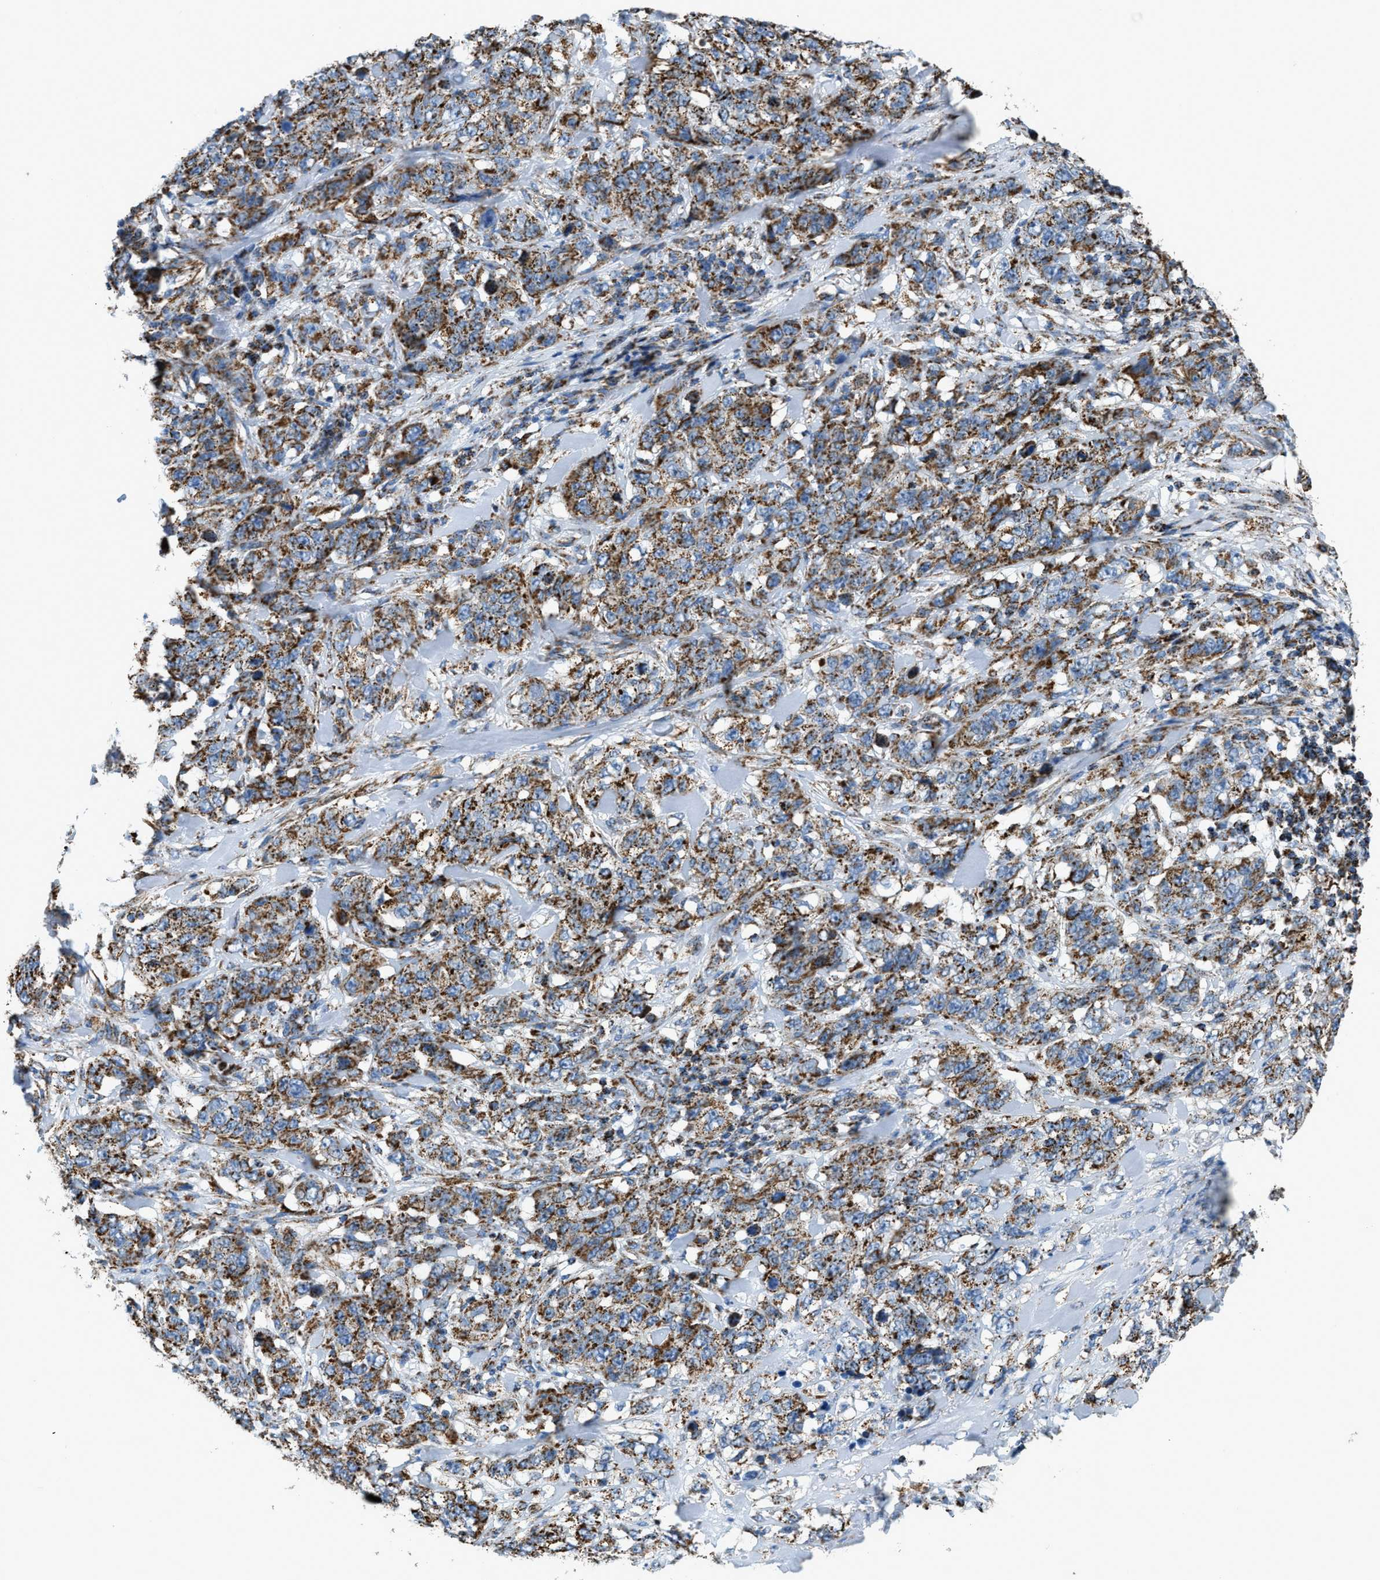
{"staining": {"intensity": "moderate", "quantity": ">75%", "location": "cytoplasmic/membranous"}, "tissue": "stomach cancer", "cell_type": "Tumor cells", "image_type": "cancer", "snomed": [{"axis": "morphology", "description": "Adenocarcinoma, NOS"}, {"axis": "topography", "description": "Stomach"}], "caption": "Stomach adenocarcinoma stained with a protein marker demonstrates moderate staining in tumor cells.", "gene": "ETFB", "patient": {"sex": "male", "age": 48}}